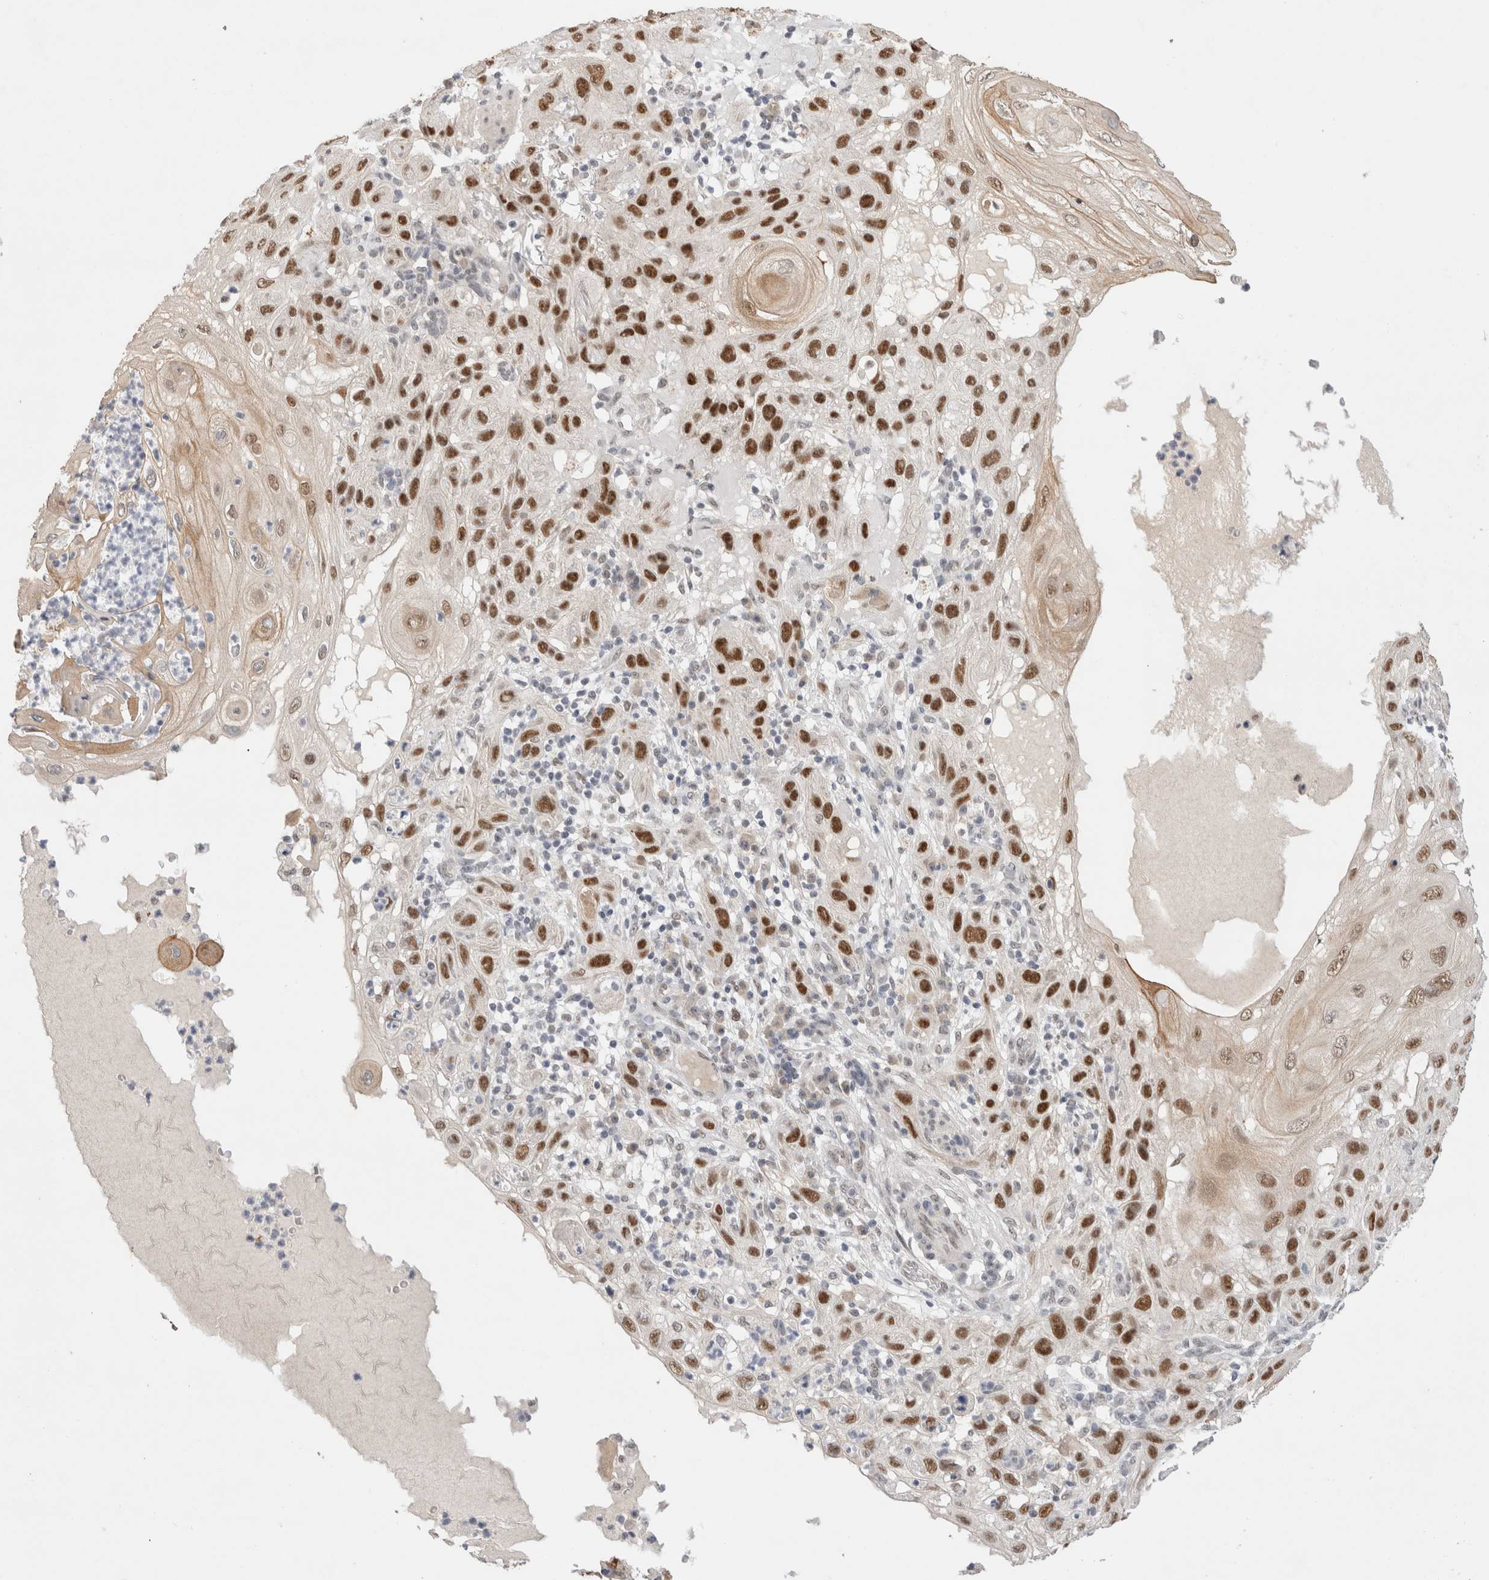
{"staining": {"intensity": "strong", "quantity": ">75%", "location": "cytoplasmic/membranous,nuclear"}, "tissue": "skin cancer", "cell_type": "Tumor cells", "image_type": "cancer", "snomed": [{"axis": "morphology", "description": "Normal tissue, NOS"}, {"axis": "morphology", "description": "Squamous cell carcinoma, NOS"}, {"axis": "topography", "description": "Skin"}], "caption": "Strong cytoplasmic/membranous and nuclear staining for a protein is identified in about >75% of tumor cells of squamous cell carcinoma (skin) using IHC.", "gene": "RECQL4", "patient": {"sex": "female", "age": 96}}